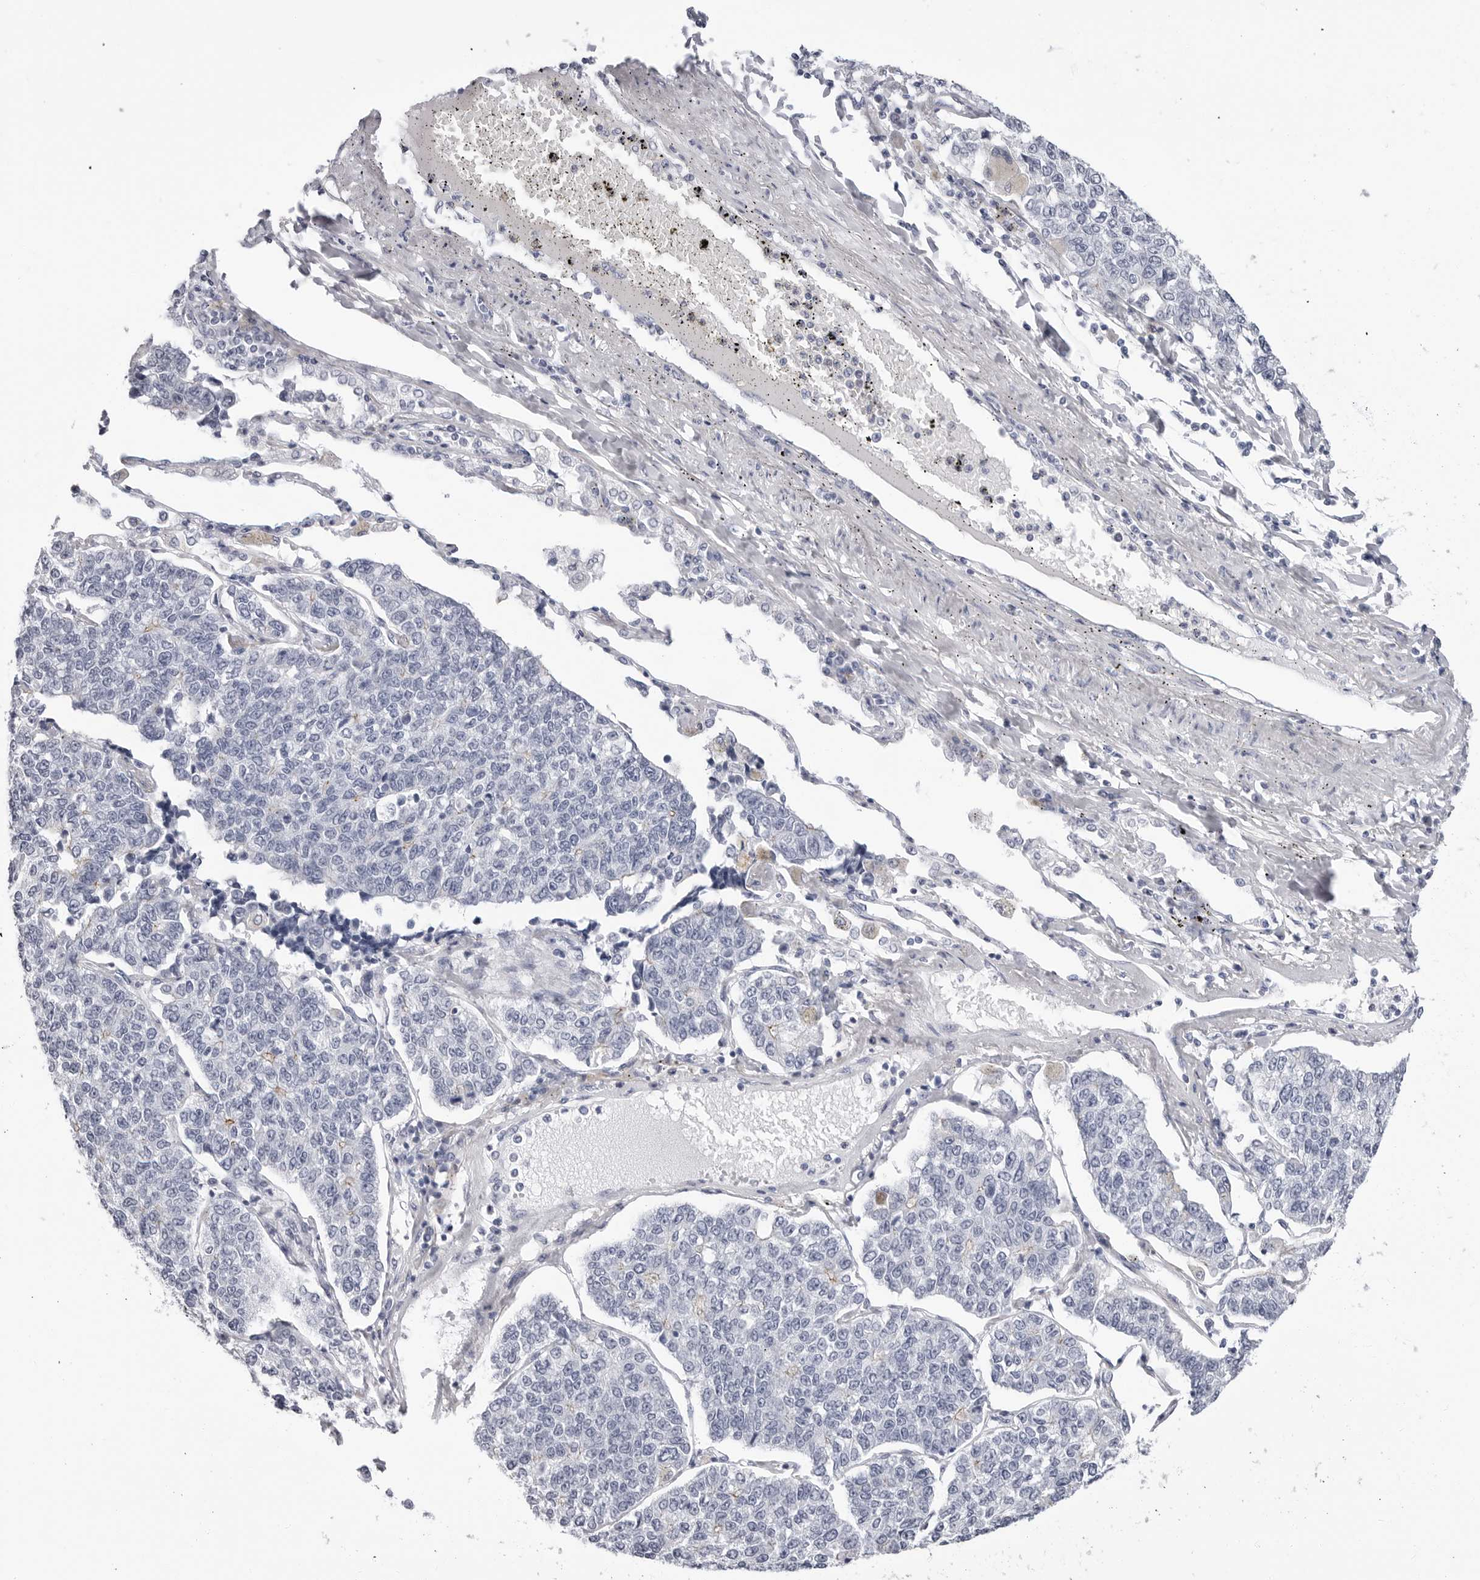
{"staining": {"intensity": "negative", "quantity": "none", "location": "none"}, "tissue": "lung cancer", "cell_type": "Tumor cells", "image_type": "cancer", "snomed": [{"axis": "morphology", "description": "Adenocarcinoma, NOS"}, {"axis": "topography", "description": "Lung"}], "caption": "Tumor cells show no significant positivity in lung cancer (adenocarcinoma).", "gene": "ERICH3", "patient": {"sex": "male", "age": 49}}